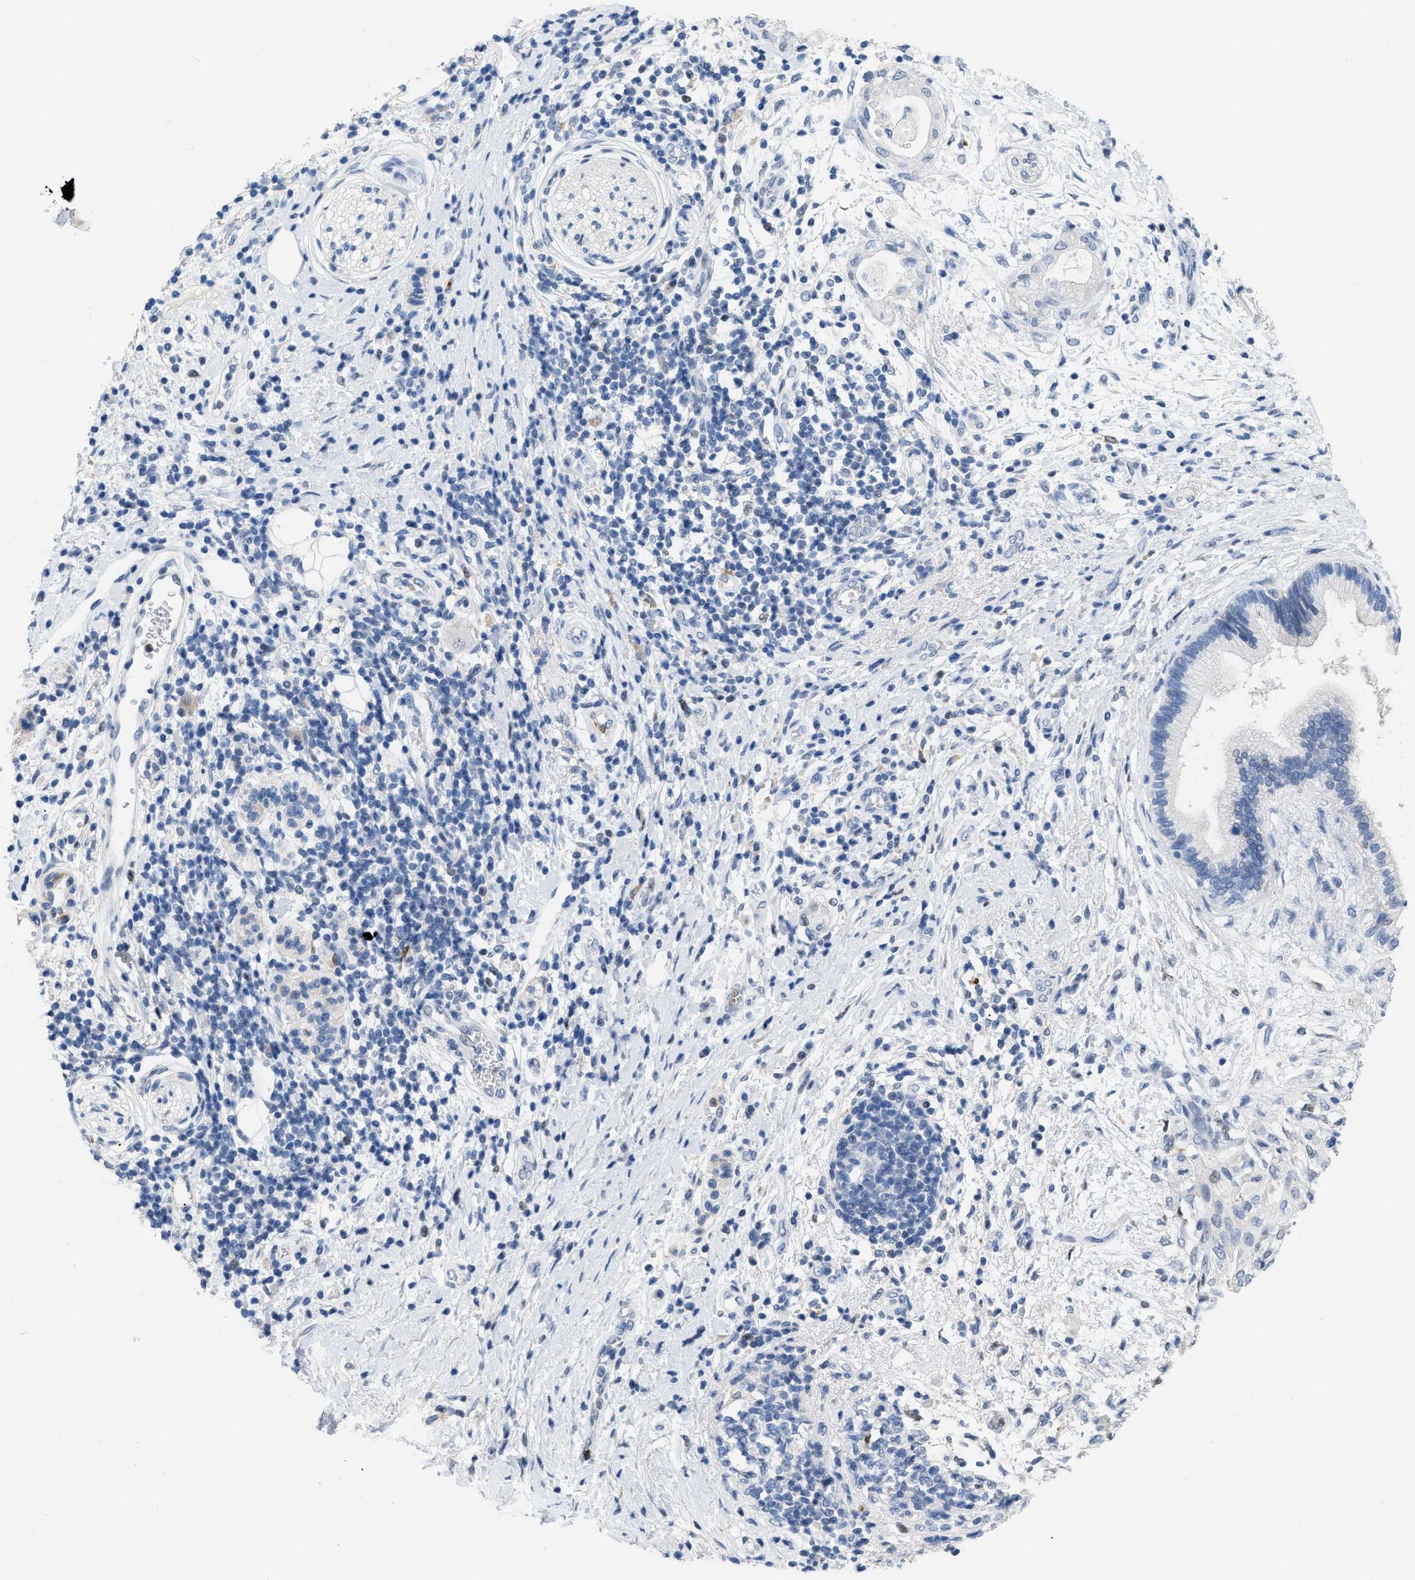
{"staining": {"intensity": "negative", "quantity": "none", "location": "none"}, "tissue": "pancreatic cancer", "cell_type": "Tumor cells", "image_type": "cancer", "snomed": [{"axis": "morphology", "description": "Adenocarcinoma, NOS"}, {"axis": "topography", "description": "Pancreas"}], "caption": "Tumor cells show no significant protein staining in pancreatic cancer. The staining is performed using DAB brown chromogen with nuclei counter-stained in using hematoxylin.", "gene": "BOLL", "patient": {"sex": "female", "age": 60}}